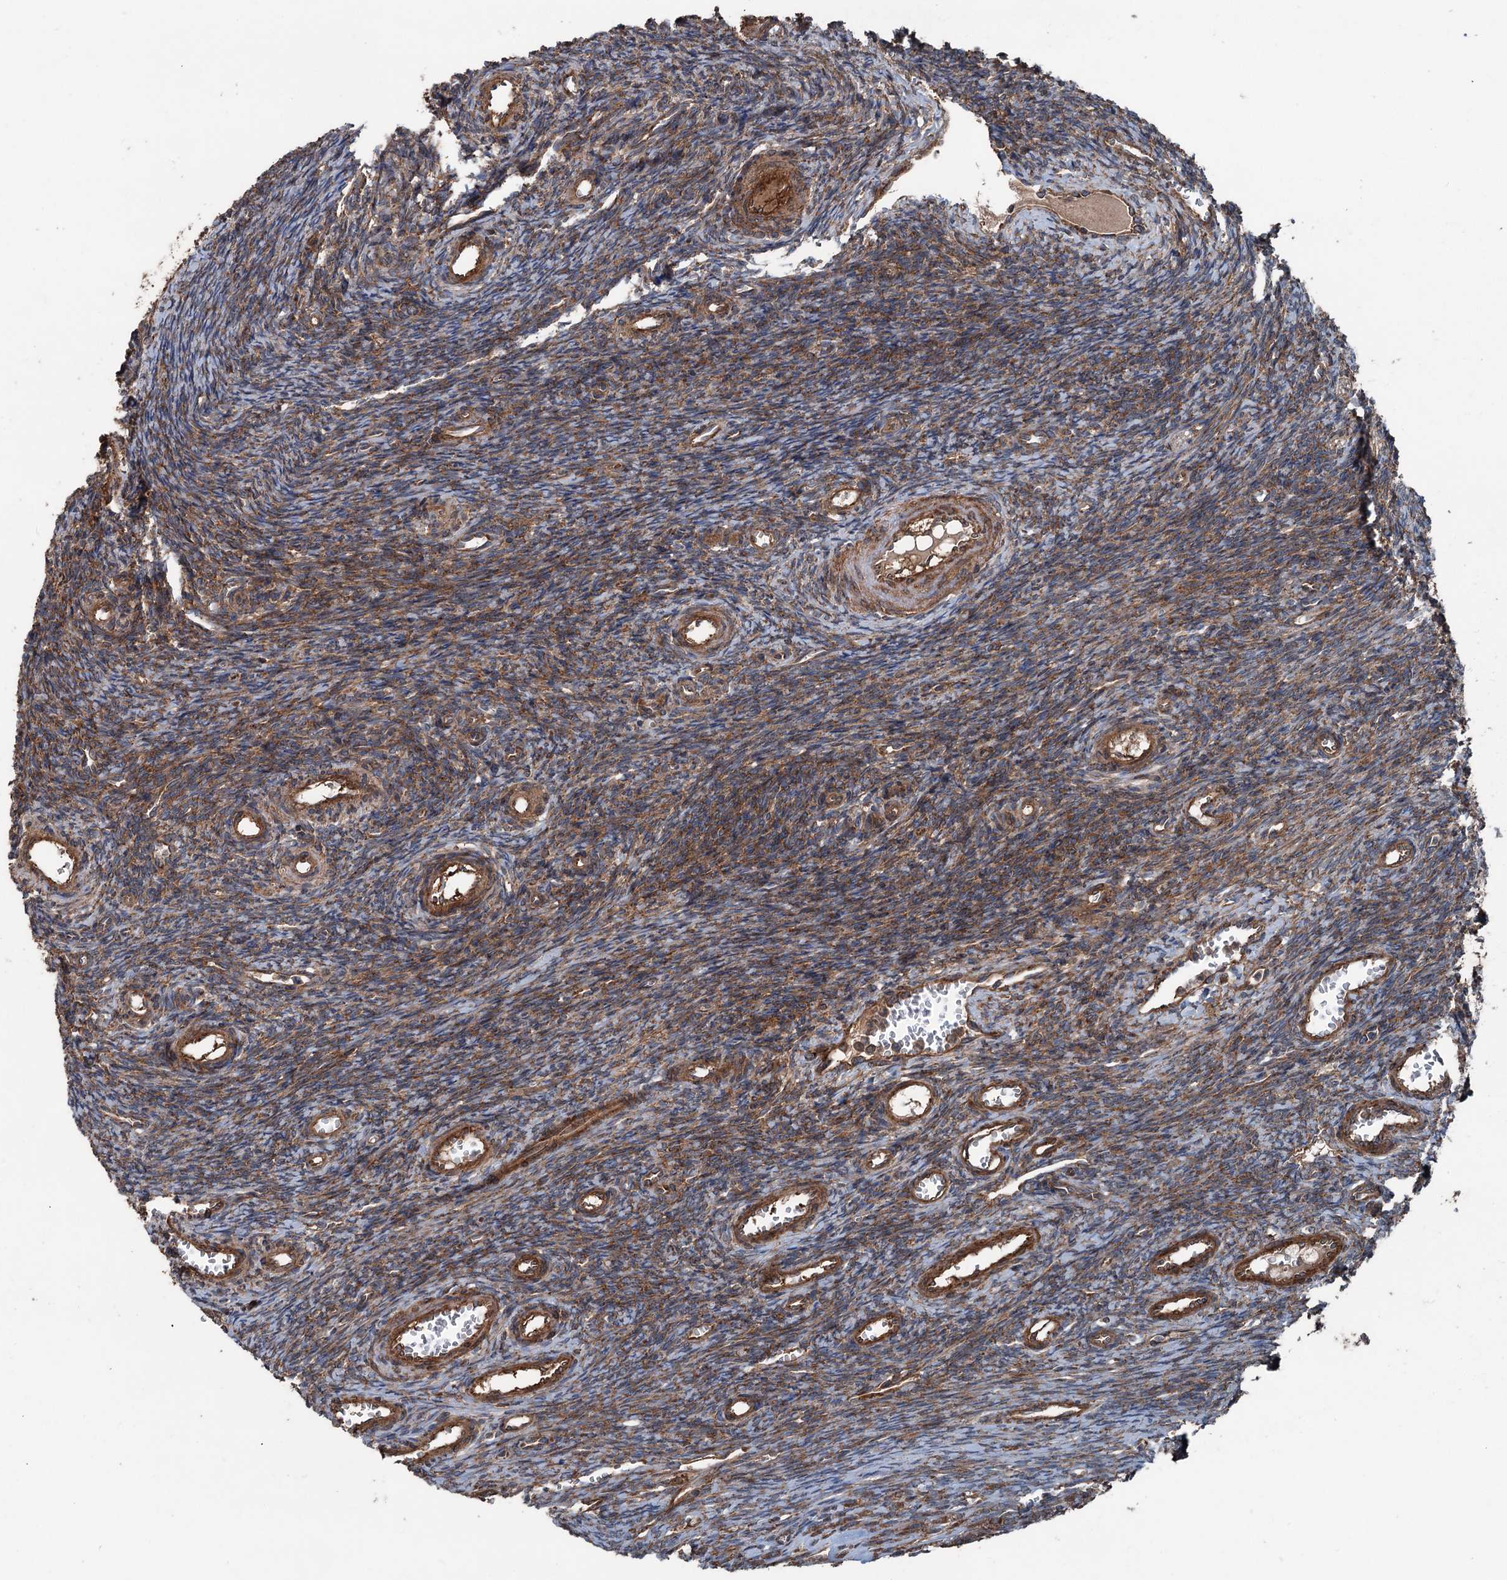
{"staining": {"intensity": "moderate", "quantity": ">75%", "location": "cytoplasmic/membranous"}, "tissue": "ovary", "cell_type": "Ovarian stroma cells", "image_type": "normal", "snomed": [{"axis": "morphology", "description": "Normal tissue, NOS"}, {"axis": "topography", "description": "Ovary"}], "caption": "Normal ovary exhibits moderate cytoplasmic/membranous expression in approximately >75% of ovarian stroma cells.", "gene": "RNF214", "patient": {"sex": "female", "age": 39}}